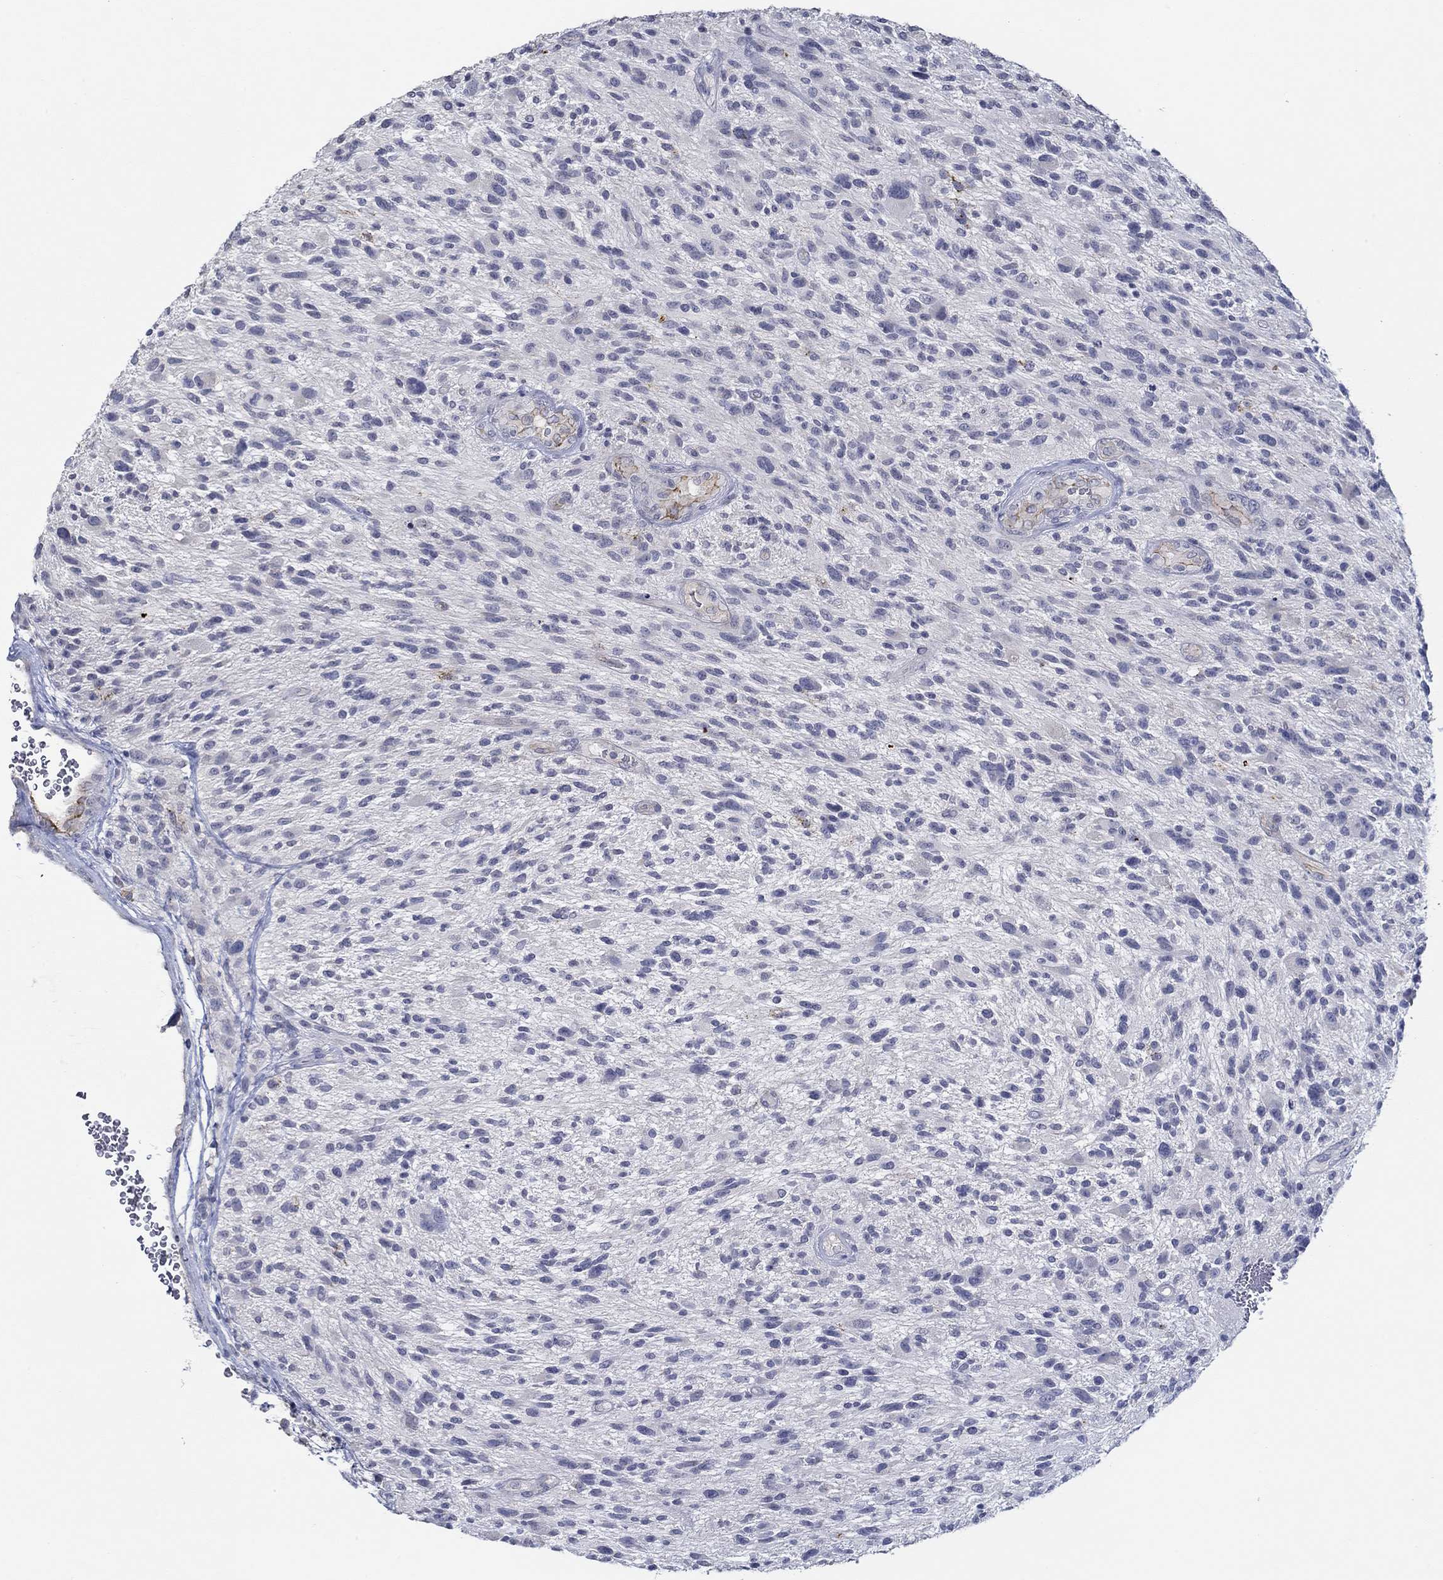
{"staining": {"intensity": "negative", "quantity": "none", "location": "none"}, "tissue": "glioma", "cell_type": "Tumor cells", "image_type": "cancer", "snomed": [{"axis": "morphology", "description": "Glioma, malignant, High grade"}, {"axis": "topography", "description": "Brain"}], "caption": "A high-resolution micrograph shows immunohistochemistry (IHC) staining of glioma, which reveals no significant staining in tumor cells.", "gene": "GJA5", "patient": {"sex": "male", "age": 47}}